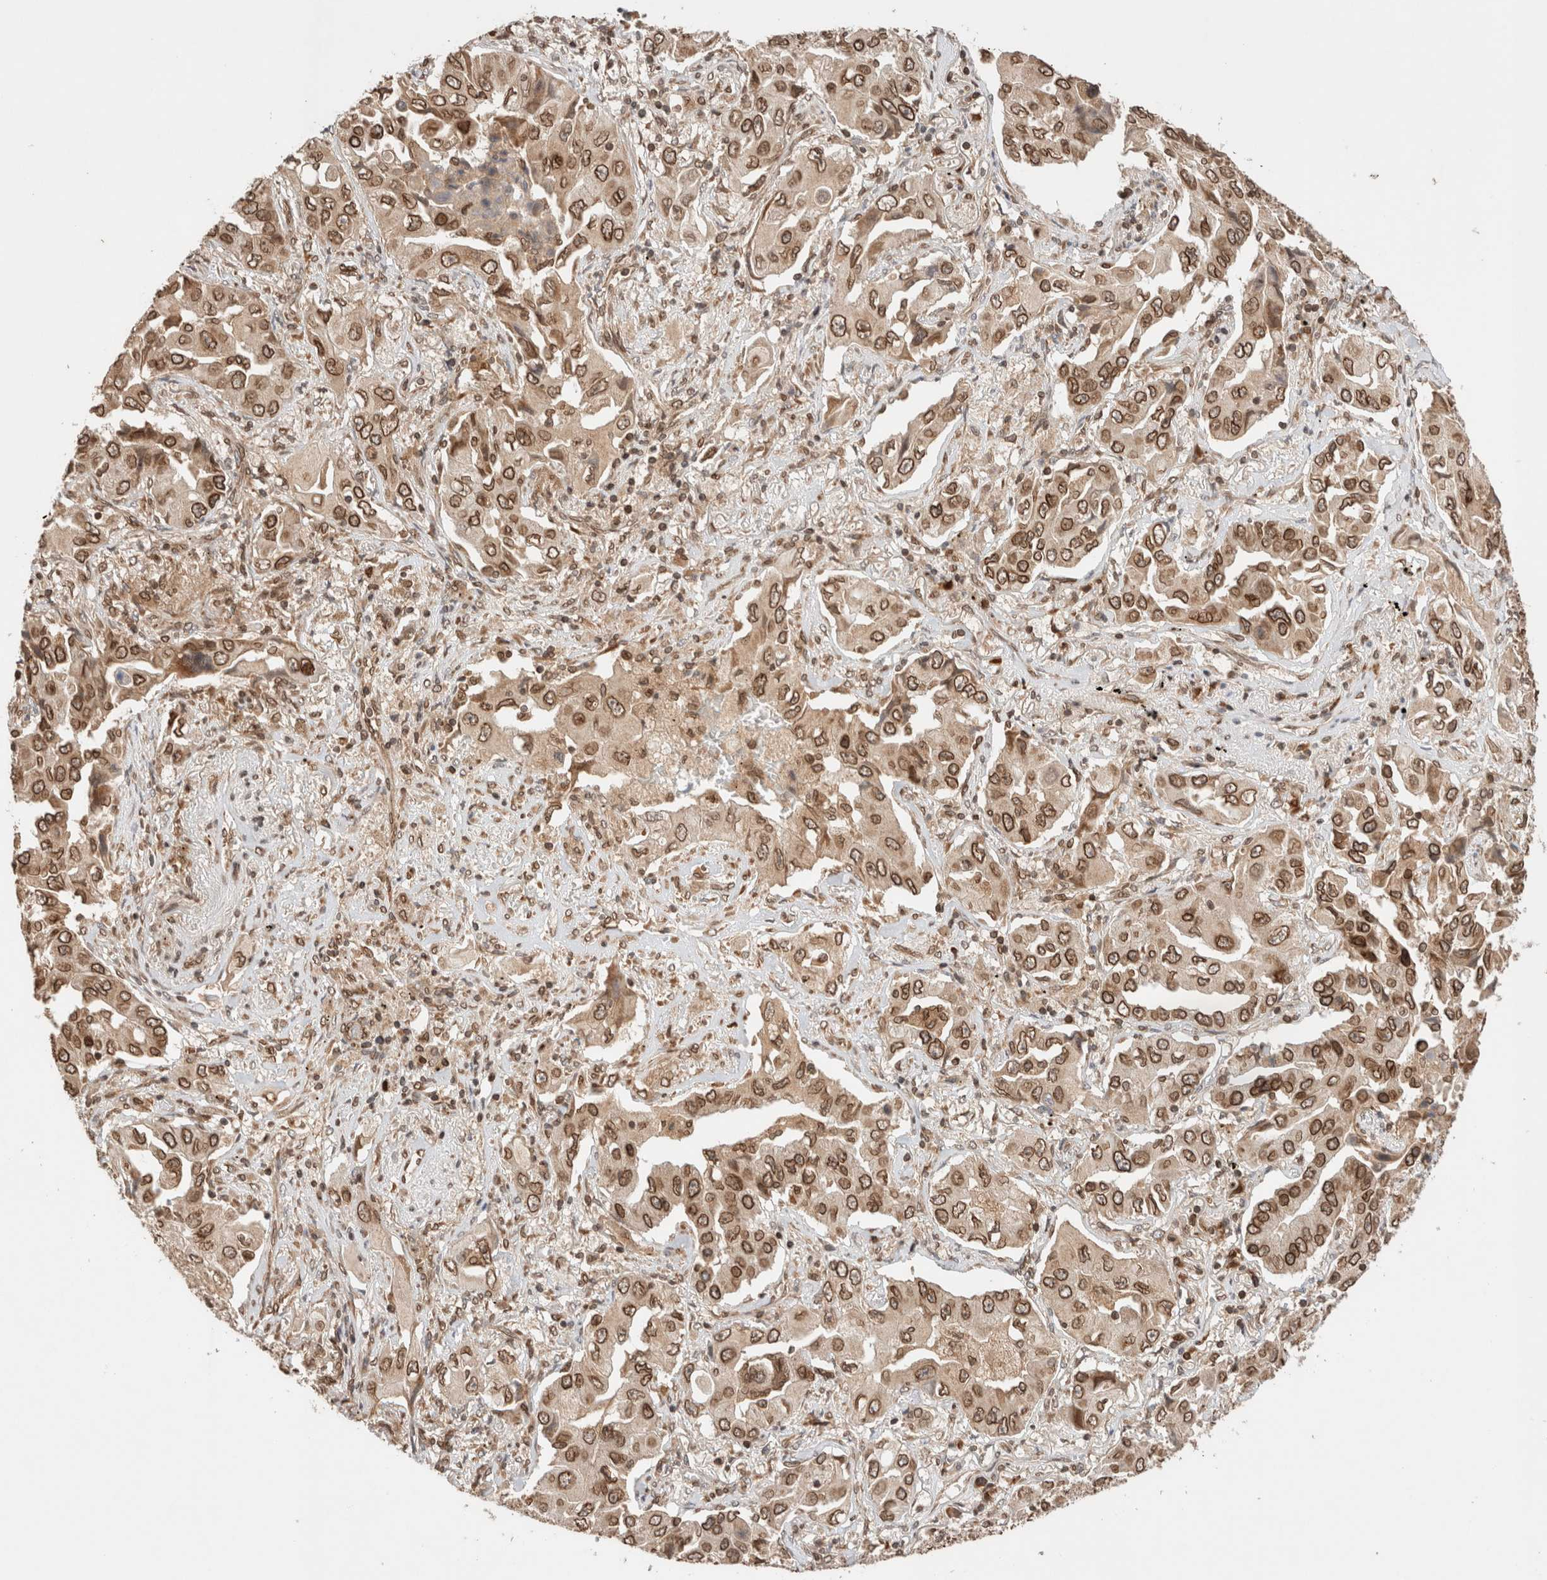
{"staining": {"intensity": "moderate", "quantity": ">75%", "location": "cytoplasmic/membranous,nuclear"}, "tissue": "lung cancer", "cell_type": "Tumor cells", "image_type": "cancer", "snomed": [{"axis": "morphology", "description": "Adenocarcinoma, NOS"}, {"axis": "topography", "description": "Lung"}], "caption": "Human lung adenocarcinoma stained with a protein marker exhibits moderate staining in tumor cells.", "gene": "TPR", "patient": {"sex": "female", "age": 65}}